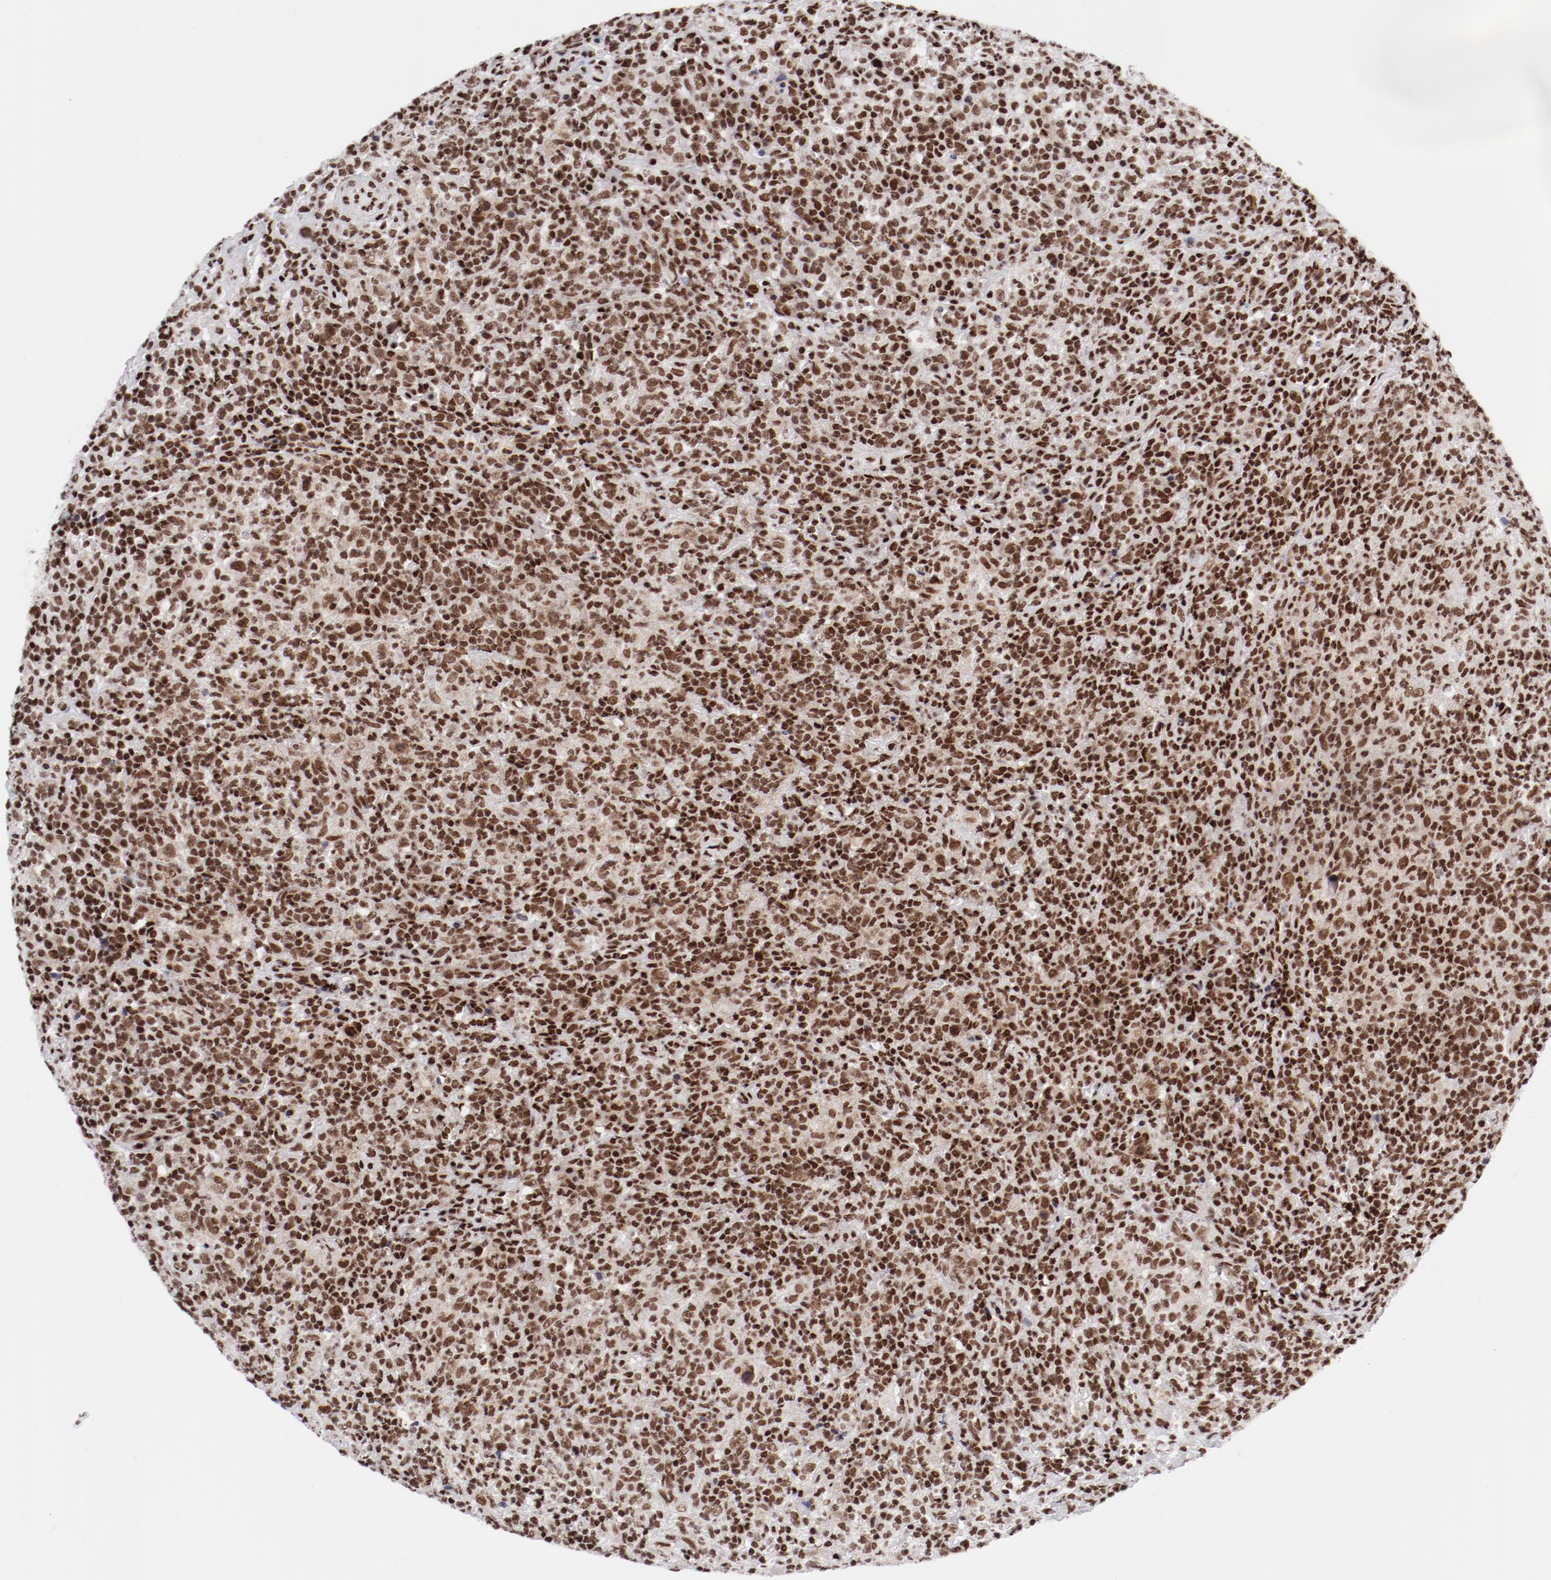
{"staining": {"intensity": "strong", "quantity": ">75%", "location": "nuclear"}, "tissue": "lymphoma", "cell_type": "Tumor cells", "image_type": "cancer", "snomed": [{"axis": "morphology", "description": "Hodgkin's disease, NOS"}, {"axis": "topography", "description": "Lymph node"}], "caption": "Strong nuclear expression is appreciated in about >75% of tumor cells in Hodgkin's disease.", "gene": "NFYB", "patient": {"sex": "male", "age": 65}}